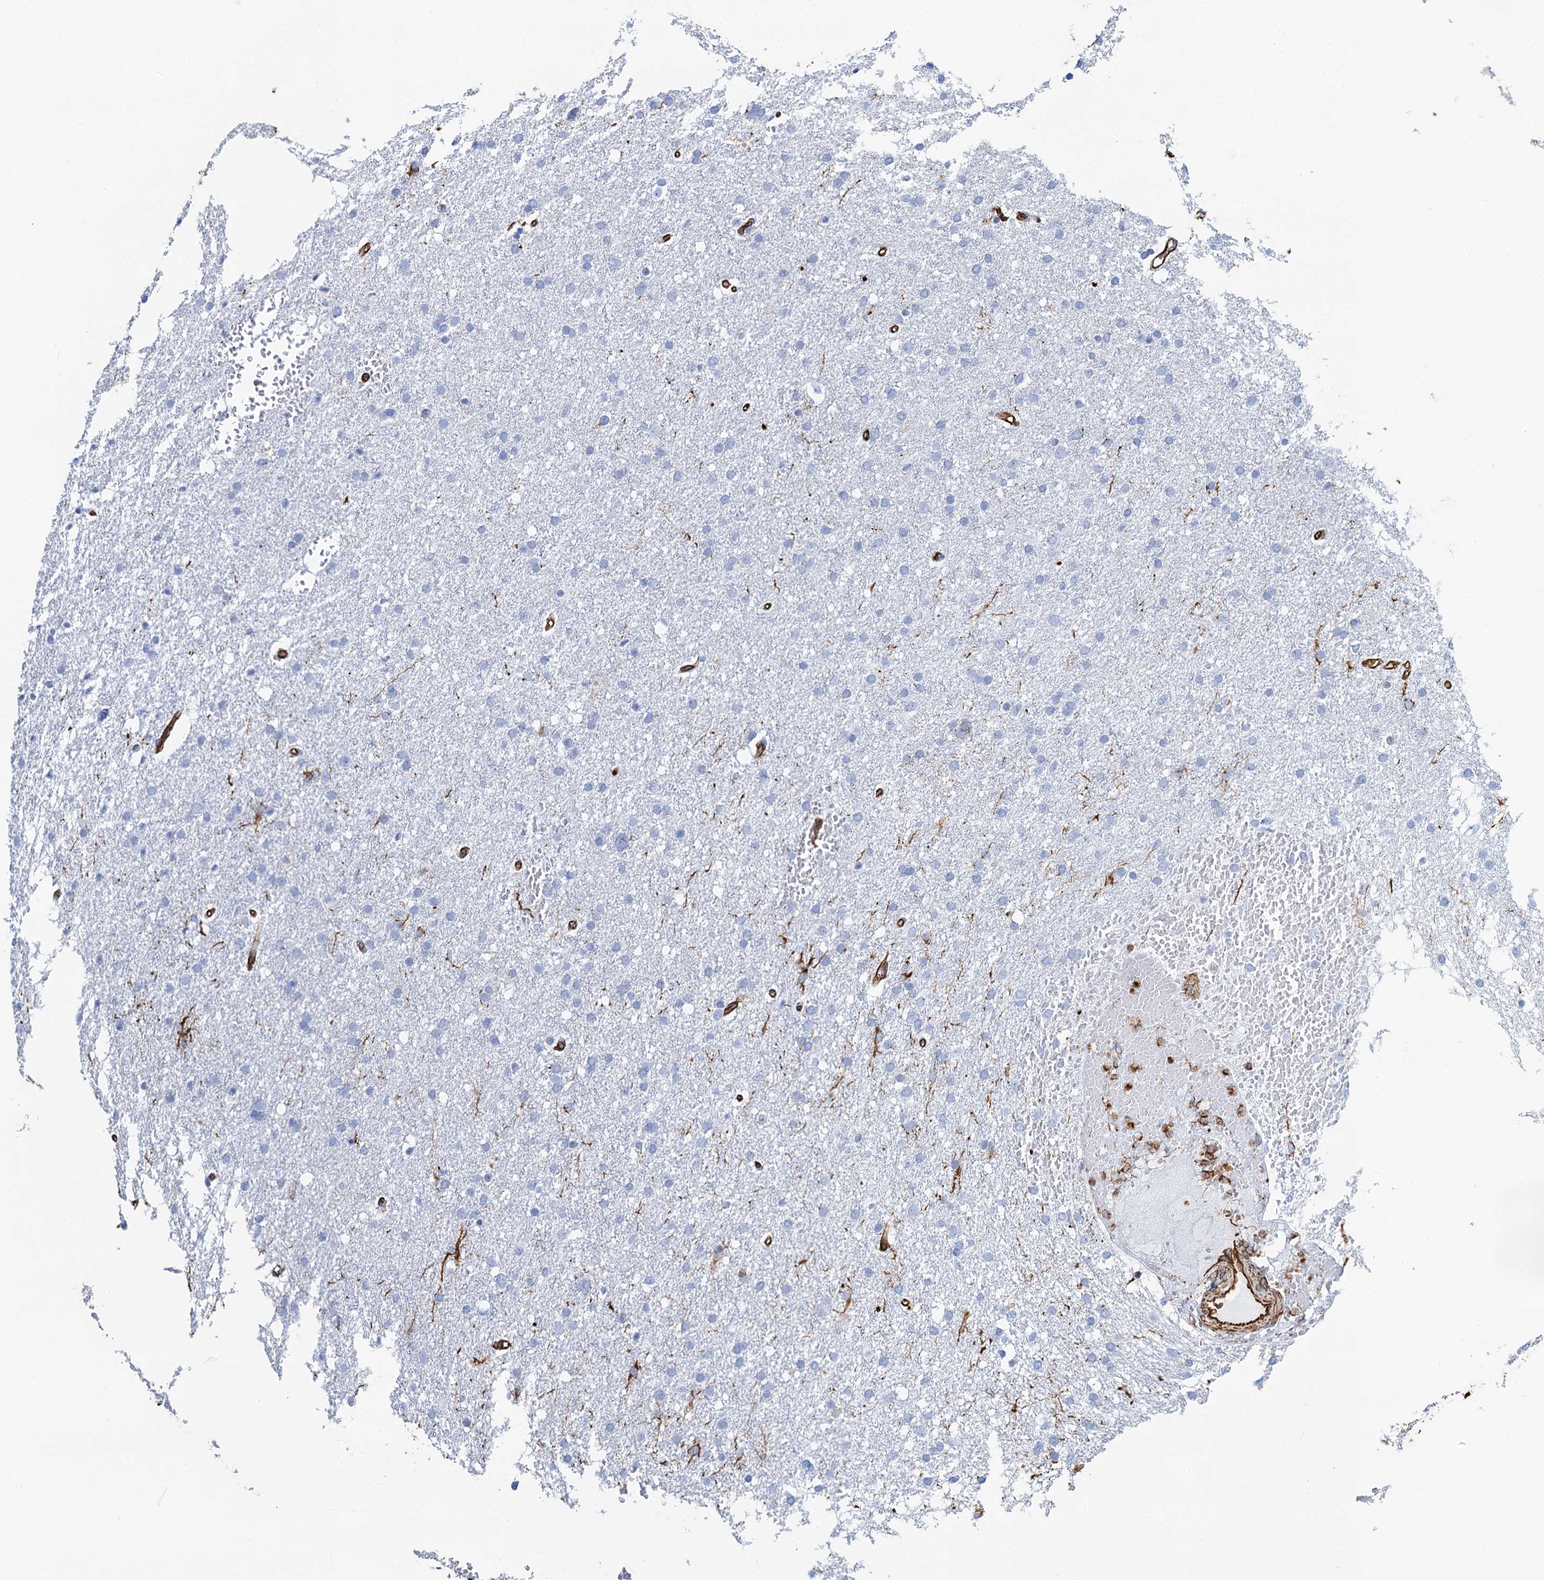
{"staining": {"intensity": "negative", "quantity": "none", "location": "none"}, "tissue": "glioma", "cell_type": "Tumor cells", "image_type": "cancer", "snomed": [{"axis": "morphology", "description": "Glioma, malignant, High grade"}, {"axis": "topography", "description": "Cerebral cortex"}], "caption": "Tumor cells are negative for brown protein staining in glioma. Nuclei are stained in blue.", "gene": "PGM2", "patient": {"sex": "female", "age": 36}}